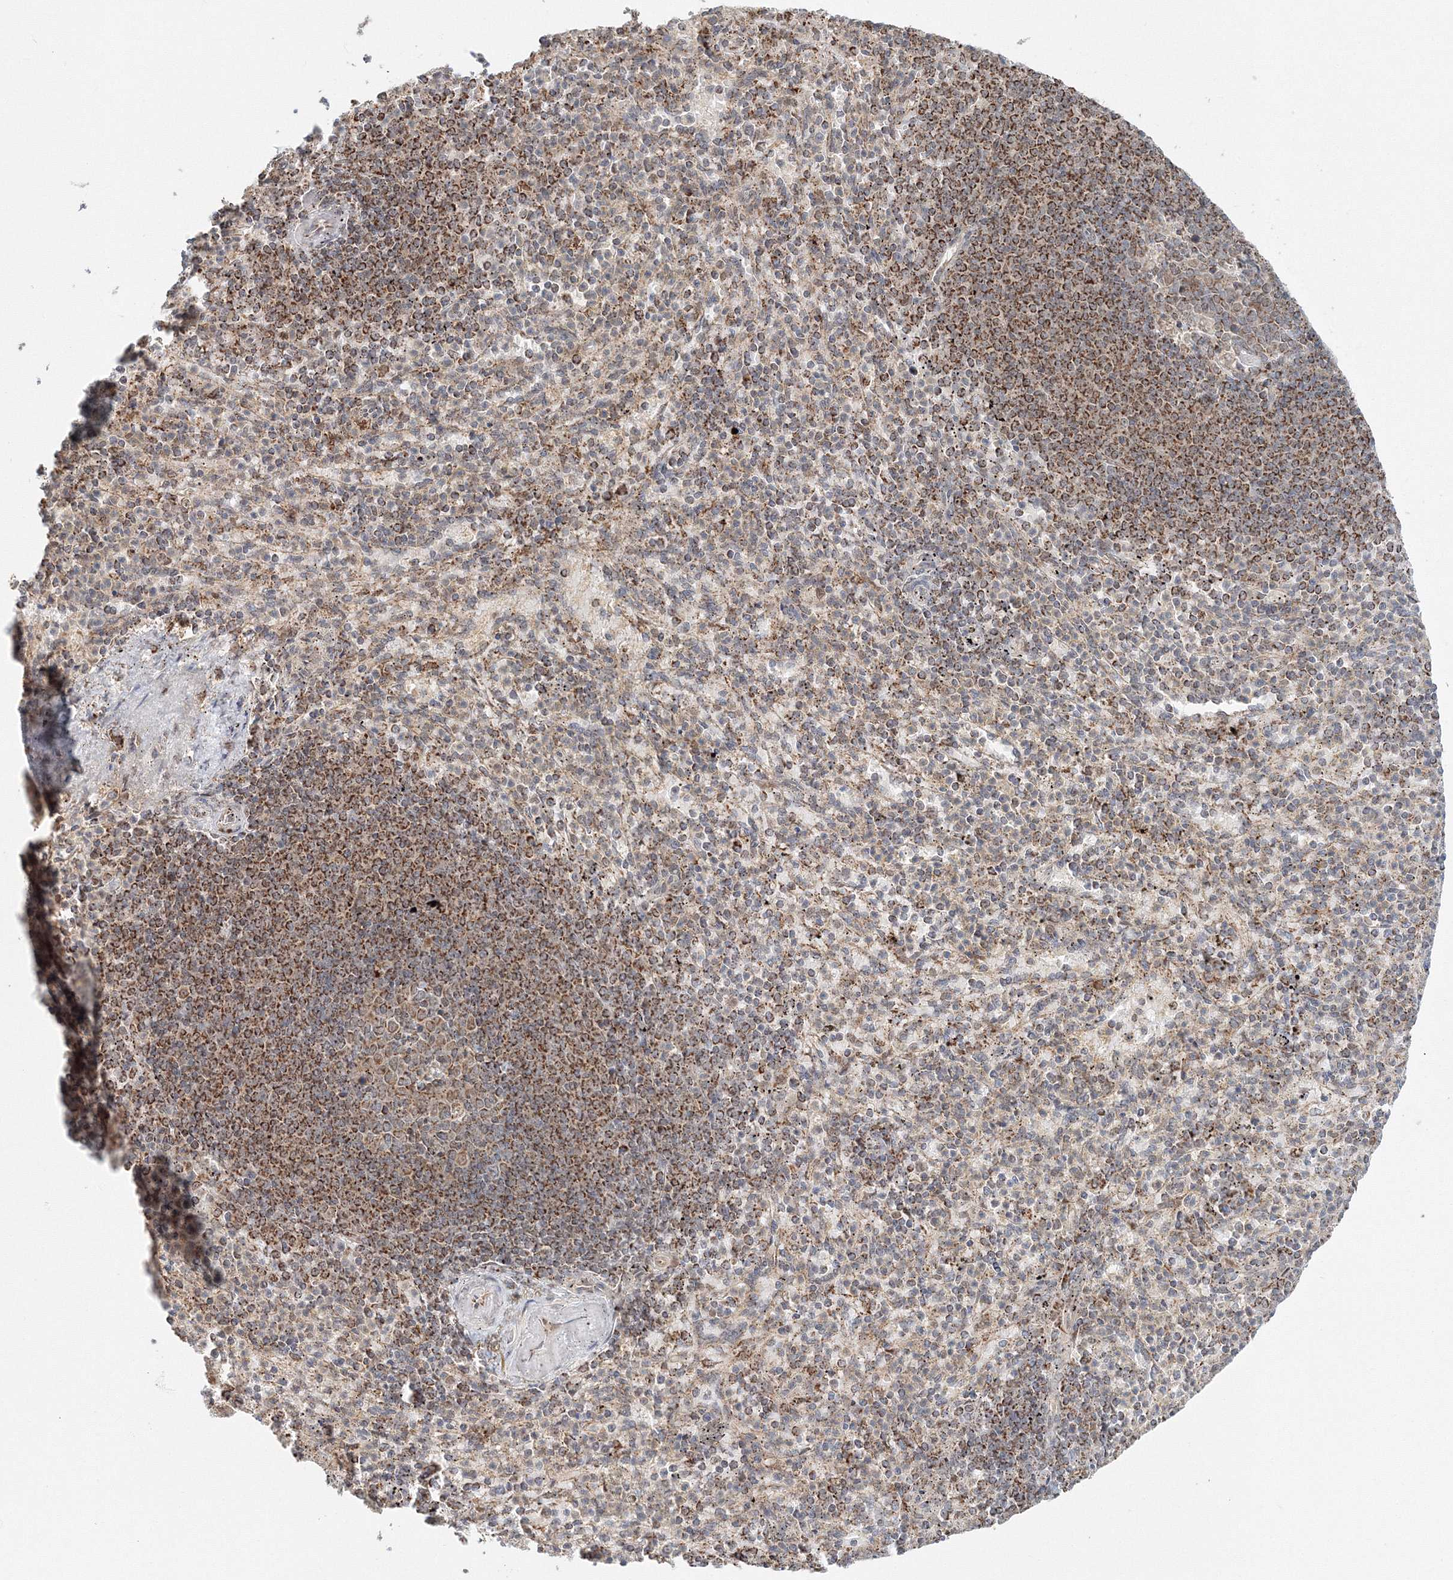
{"staining": {"intensity": "weak", "quantity": "<25%", "location": "cytoplasmic/membranous"}, "tissue": "spleen", "cell_type": "Cells in red pulp", "image_type": "normal", "snomed": [{"axis": "morphology", "description": "Normal tissue, NOS"}, {"axis": "topography", "description": "Spleen"}], "caption": "Immunohistochemistry histopathology image of unremarkable spleen: human spleen stained with DAB shows no significant protein positivity in cells in red pulp. (Stains: DAB IHC with hematoxylin counter stain, Microscopy: brightfield microscopy at high magnification).", "gene": "PSMD6", "patient": {"sex": "female", "age": 74}}